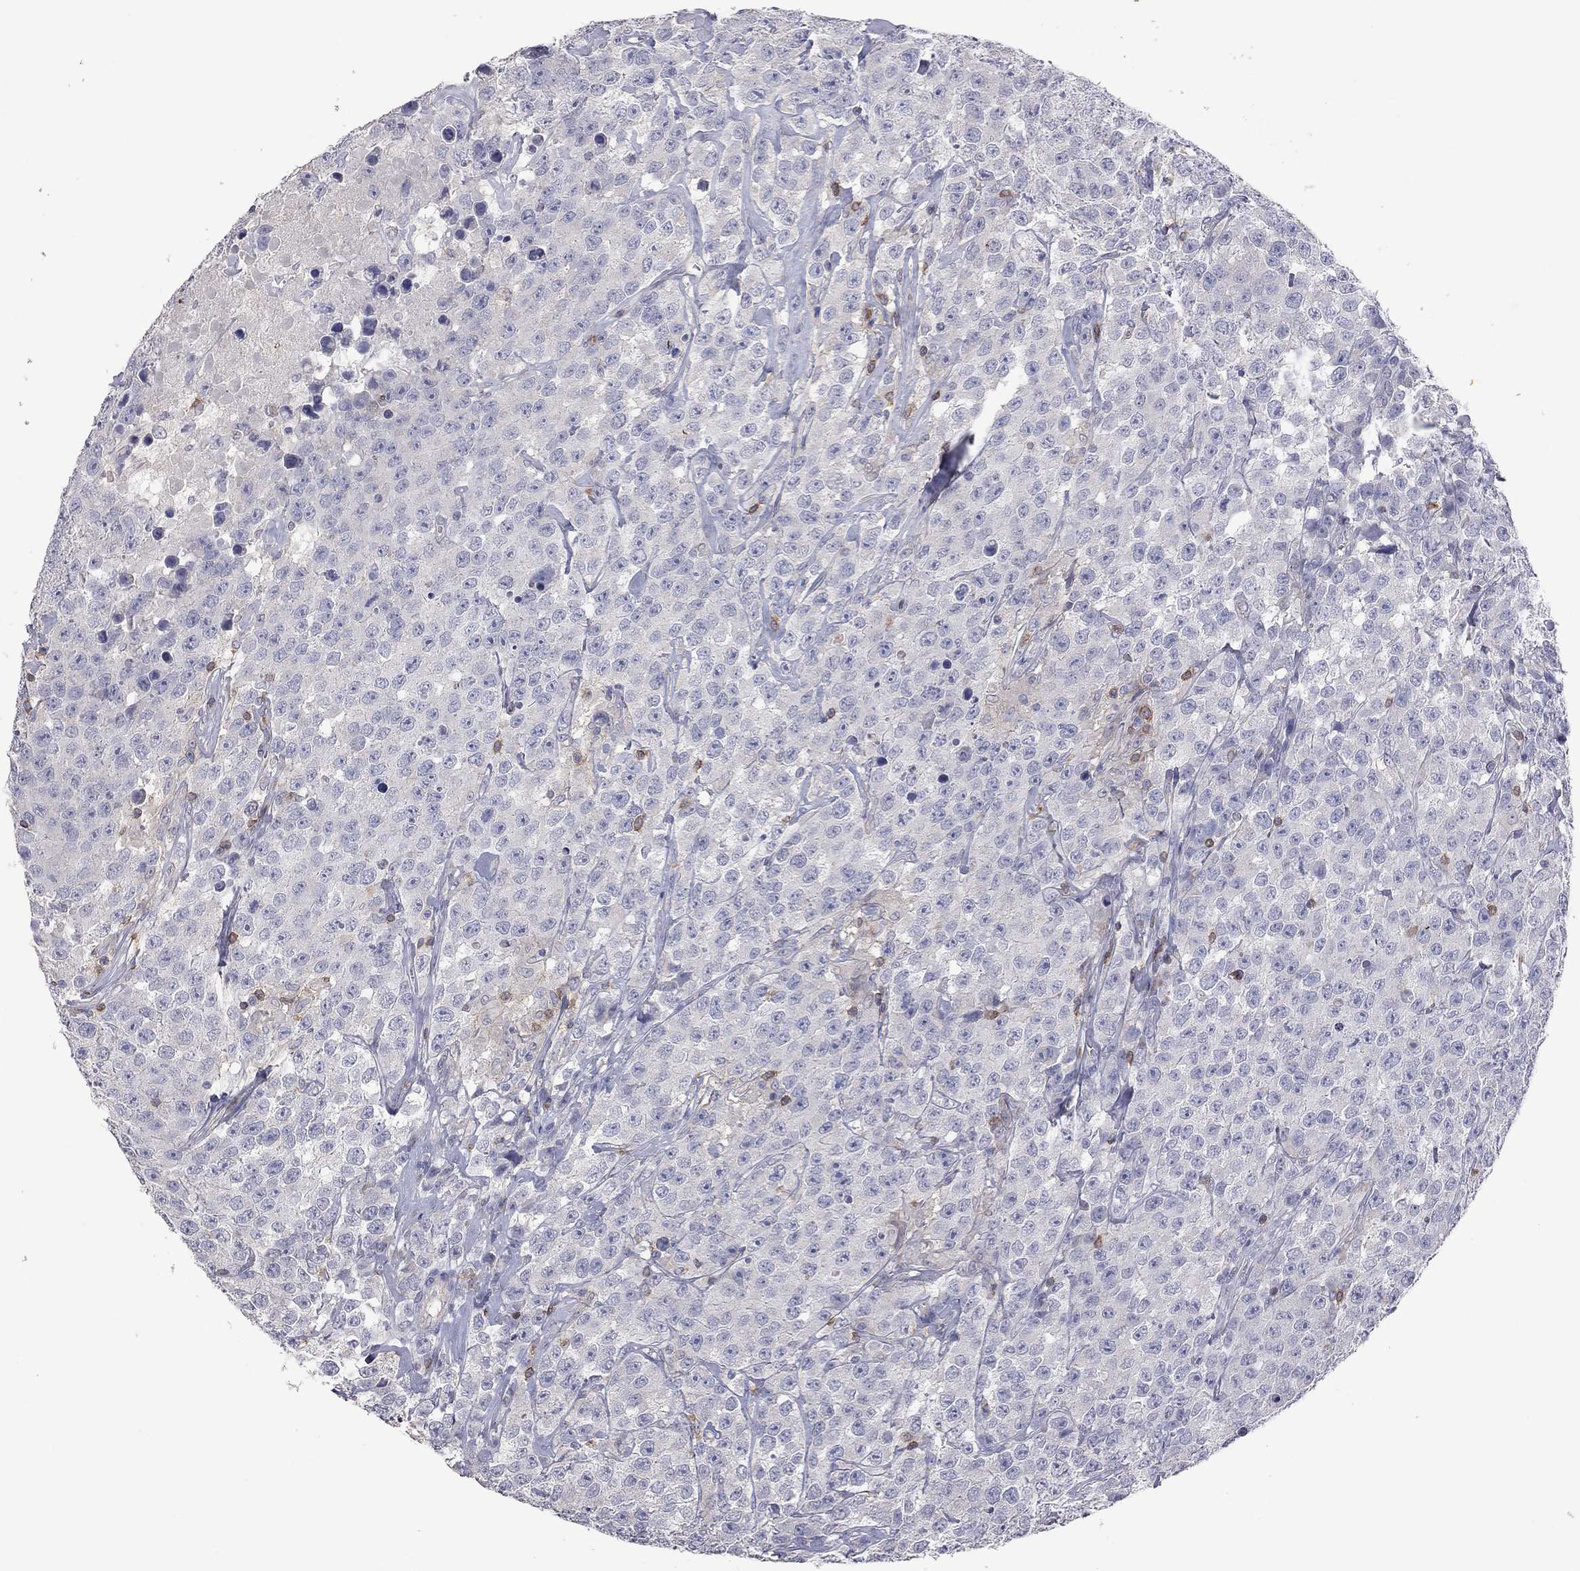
{"staining": {"intensity": "negative", "quantity": "none", "location": "none"}, "tissue": "testis cancer", "cell_type": "Tumor cells", "image_type": "cancer", "snomed": [{"axis": "morphology", "description": "Seminoma, NOS"}, {"axis": "topography", "description": "Testis"}], "caption": "Immunohistochemistry of testis cancer (seminoma) displays no expression in tumor cells.", "gene": "IPCEF1", "patient": {"sex": "male", "age": 59}}